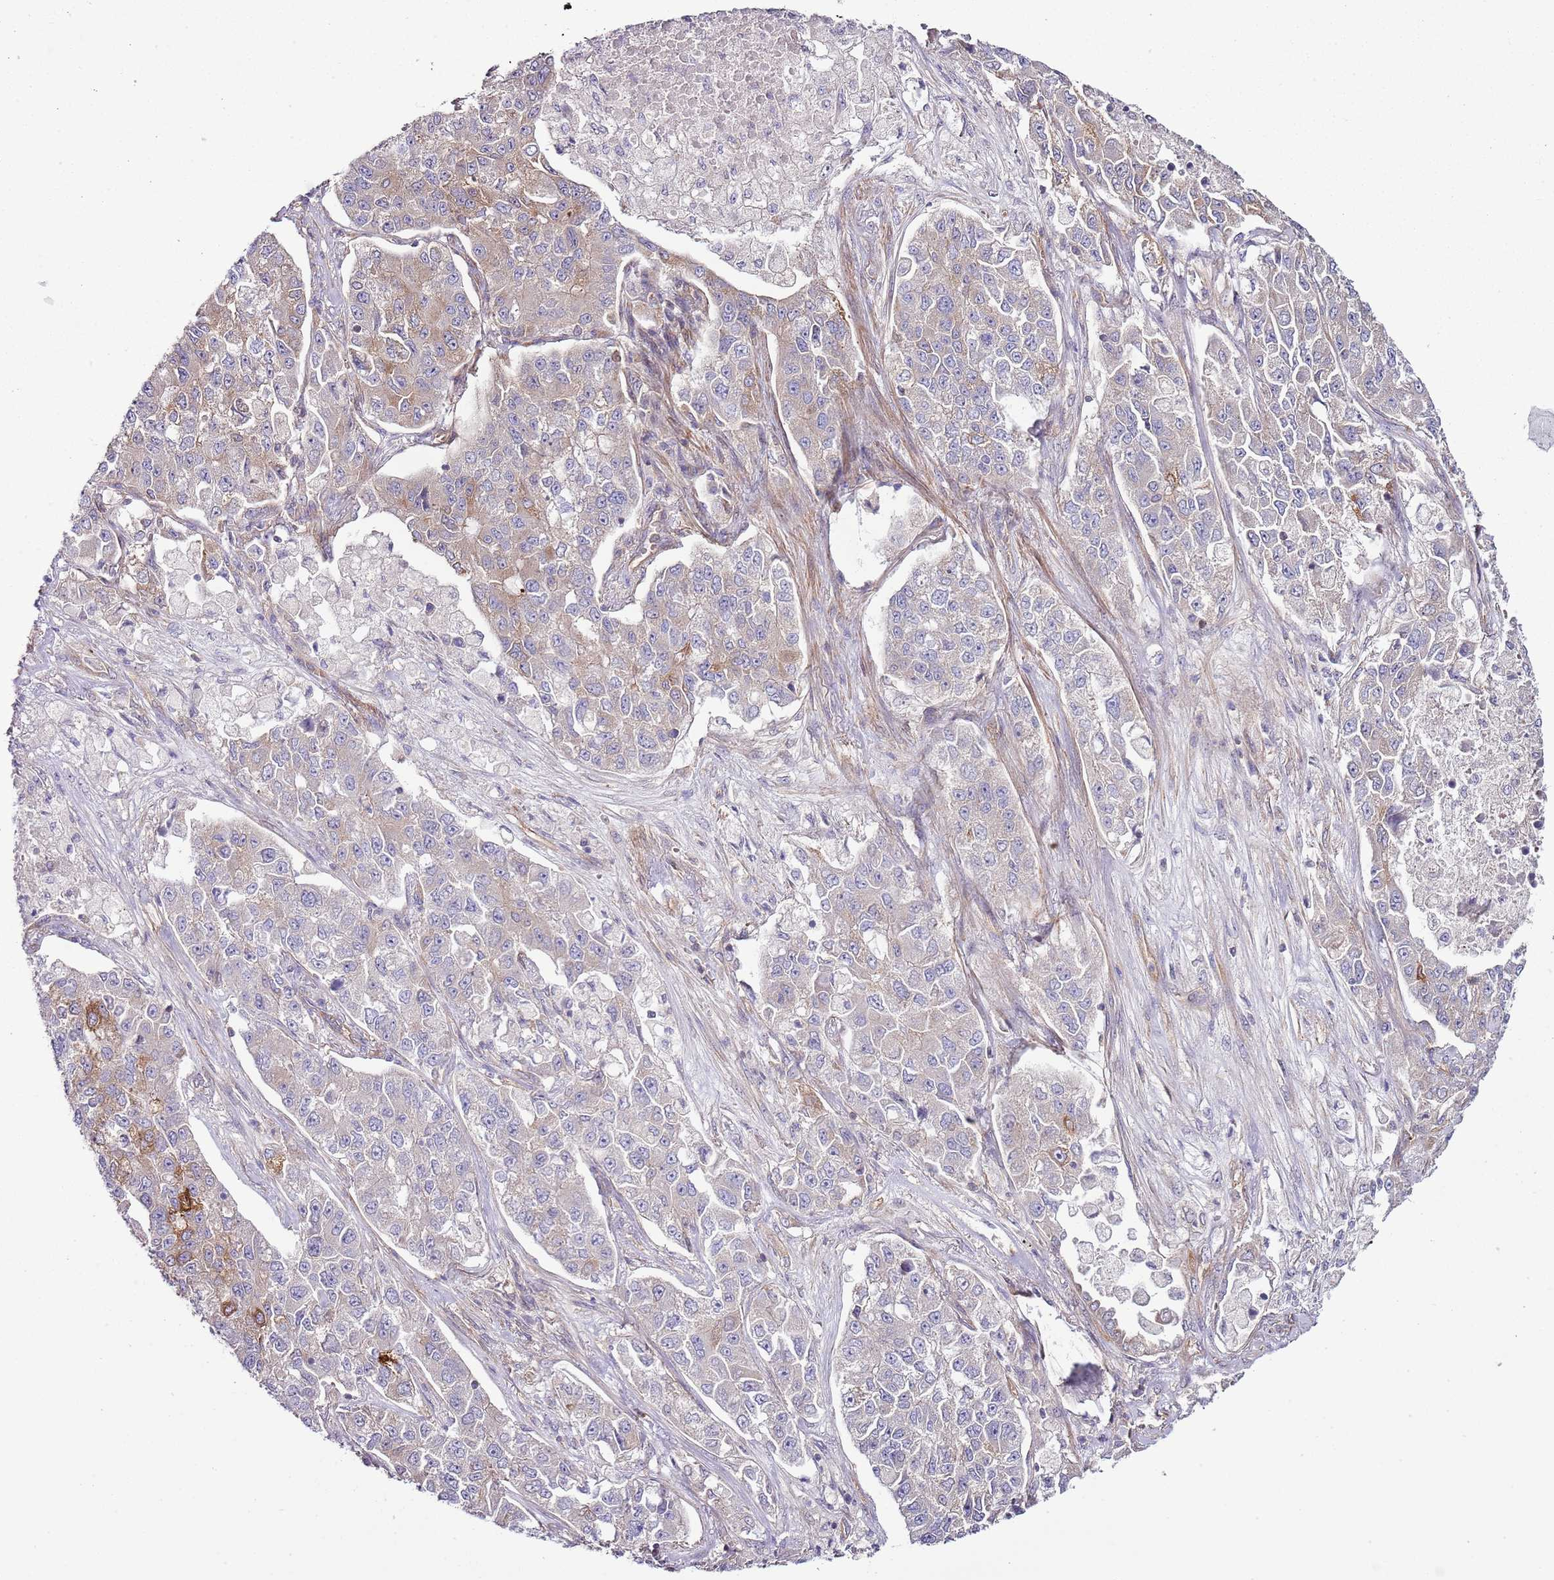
{"staining": {"intensity": "strong", "quantity": "<25%", "location": "cytoplasmic/membranous"}, "tissue": "lung cancer", "cell_type": "Tumor cells", "image_type": "cancer", "snomed": [{"axis": "morphology", "description": "Adenocarcinoma, NOS"}, {"axis": "topography", "description": "Lung"}], "caption": "A micrograph of lung adenocarcinoma stained for a protein exhibits strong cytoplasmic/membranous brown staining in tumor cells.", "gene": "LPIN2", "patient": {"sex": "male", "age": 49}}